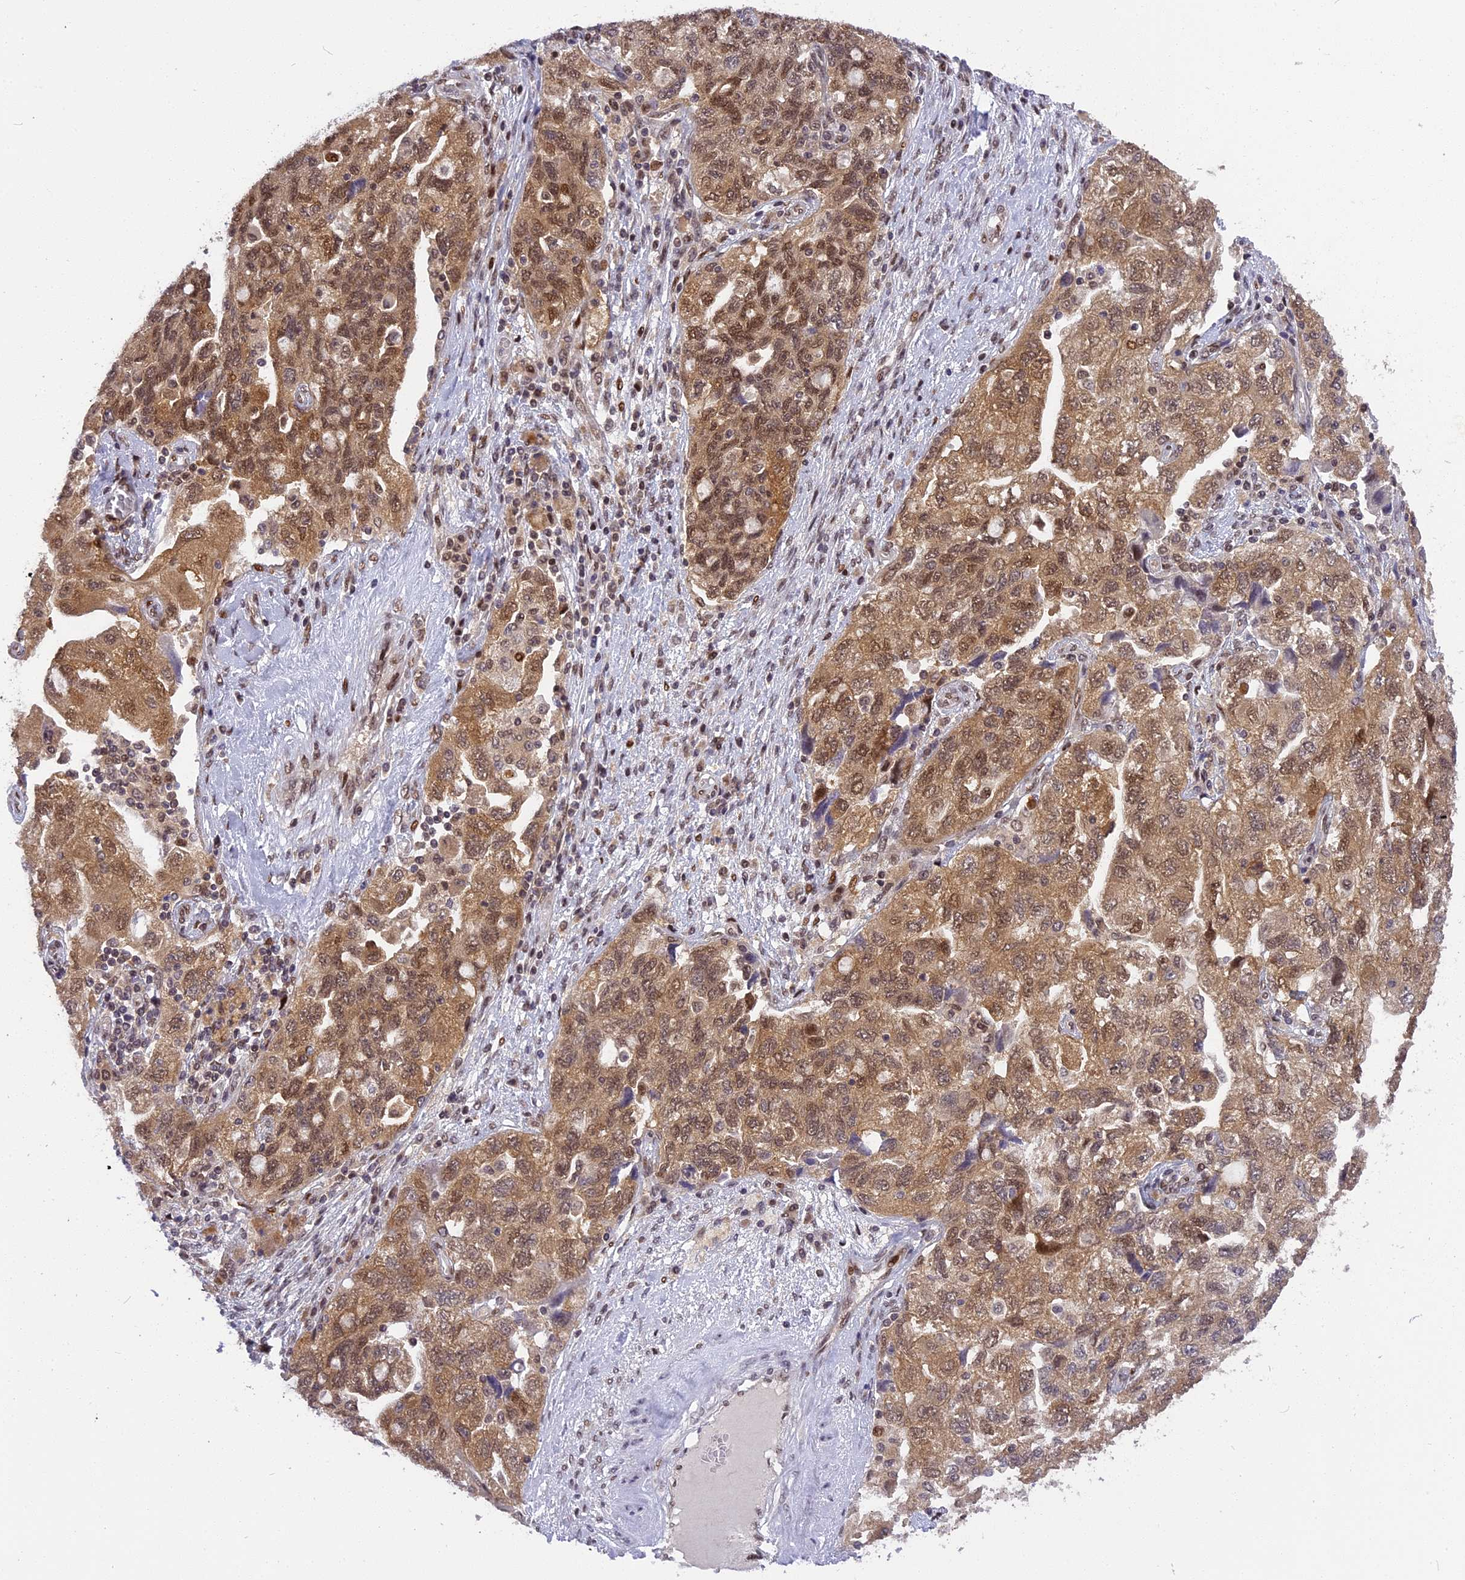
{"staining": {"intensity": "moderate", "quantity": ">75%", "location": "cytoplasmic/membranous,nuclear"}, "tissue": "ovarian cancer", "cell_type": "Tumor cells", "image_type": "cancer", "snomed": [{"axis": "morphology", "description": "Carcinoma, NOS"}, {"axis": "morphology", "description": "Cystadenocarcinoma, serous, NOS"}, {"axis": "topography", "description": "Ovary"}], "caption": "A medium amount of moderate cytoplasmic/membranous and nuclear expression is present in about >75% of tumor cells in ovarian cancer tissue. The staining is performed using DAB brown chromogen to label protein expression. The nuclei are counter-stained blue using hematoxylin.", "gene": "RABGGTA", "patient": {"sex": "female", "age": 69}}